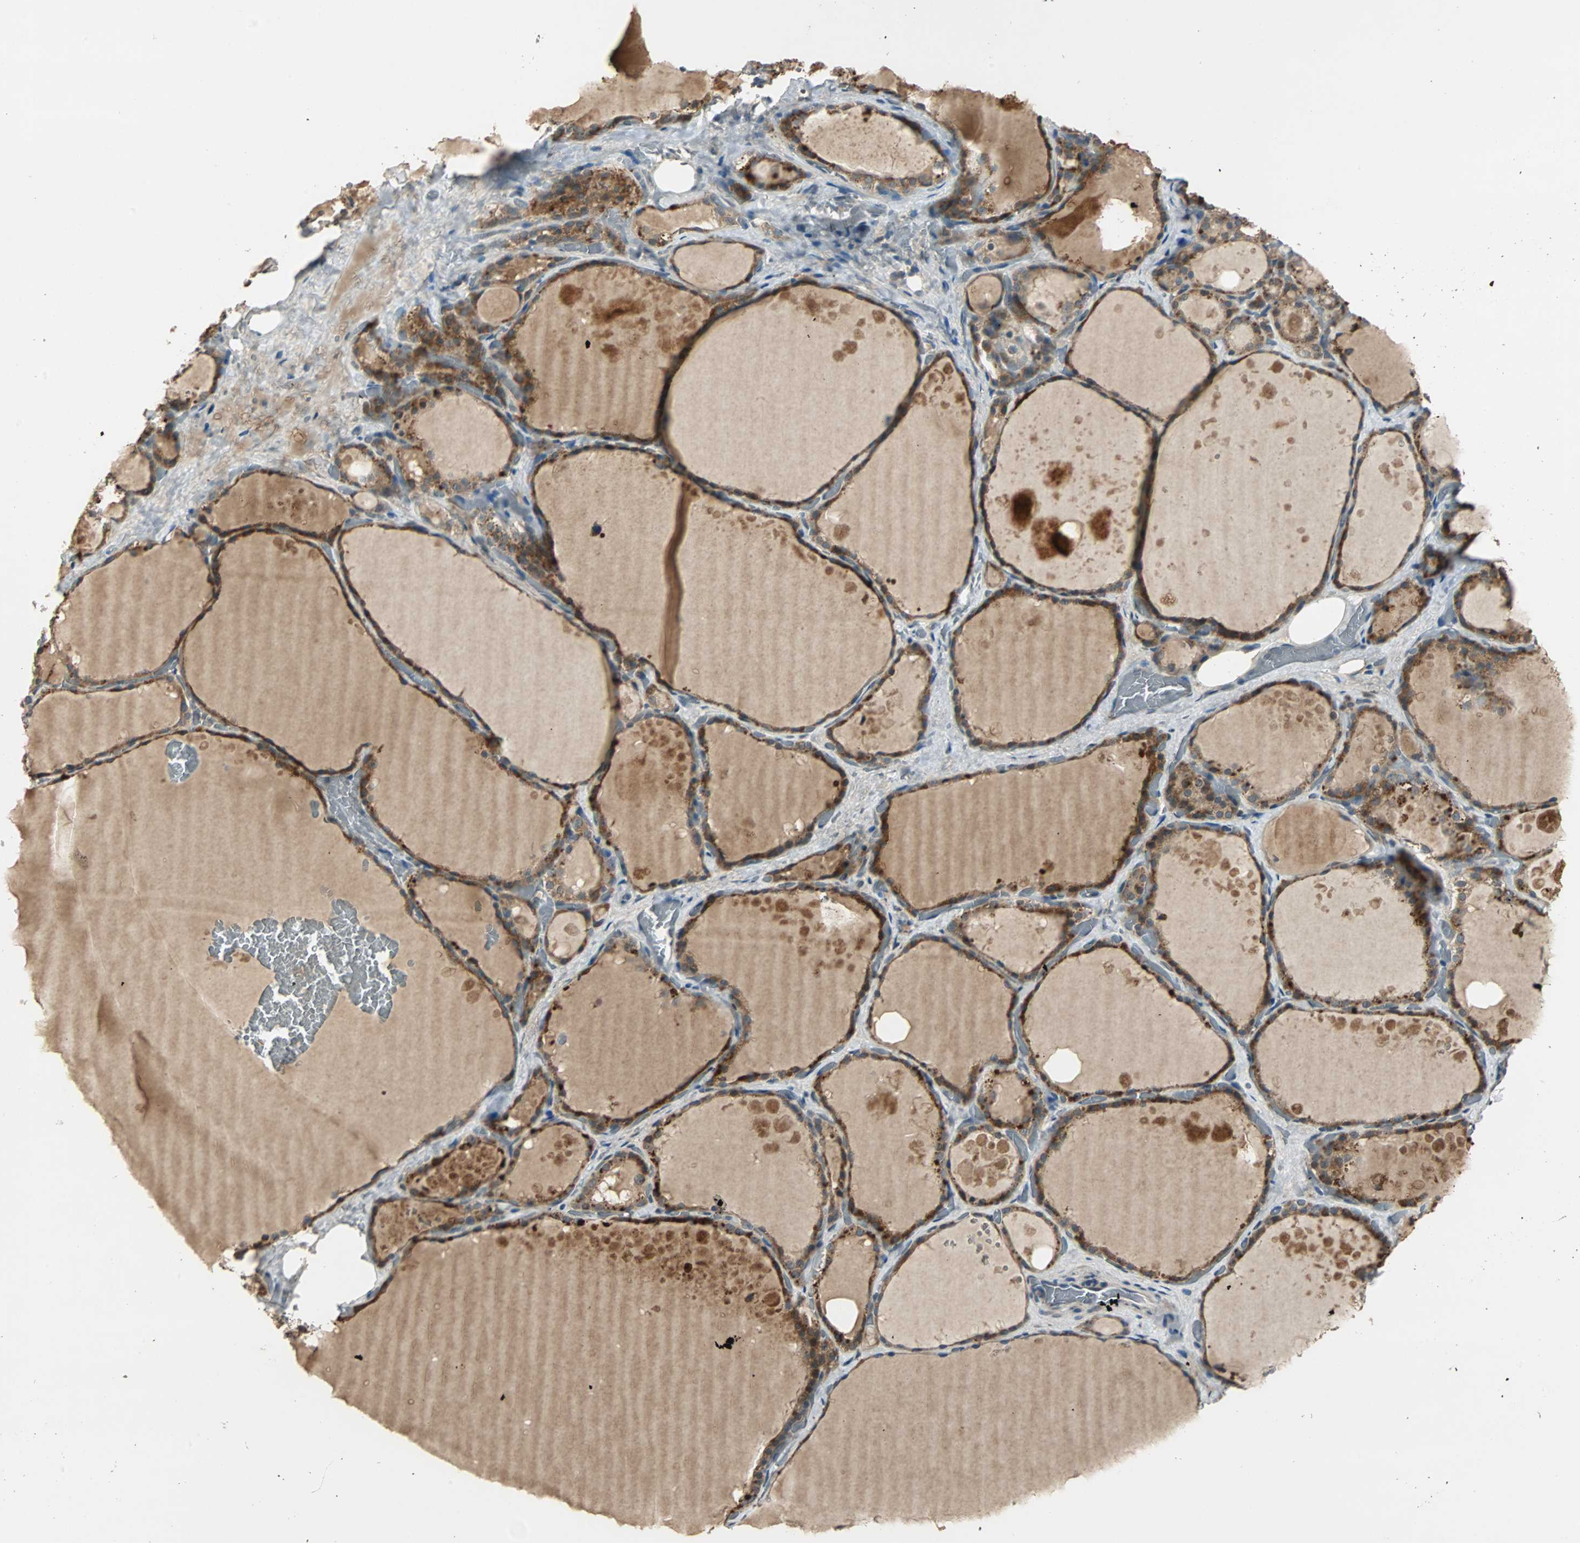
{"staining": {"intensity": "strong", "quantity": ">75%", "location": "cytoplasmic/membranous"}, "tissue": "thyroid gland", "cell_type": "Glandular cells", "image_type": "normal", "snomed": [{"axis": "morphology", "description": "Normal tissue, NOS"}, {"axis": "topography", "description": "Thyroid gland"}], "caption": "Immunohistochemistry histopathology image of unremarkable thyroid gland: human thyroid gland stained using IHC displays high levels of strong protein expression localized specifically in the cytoplasmic/membranous of glandular cells, appearing as a cytoplasmic/membranous brown color.", "gene": "ABHD2", "patient": {"sex": "male", "age": 61}}